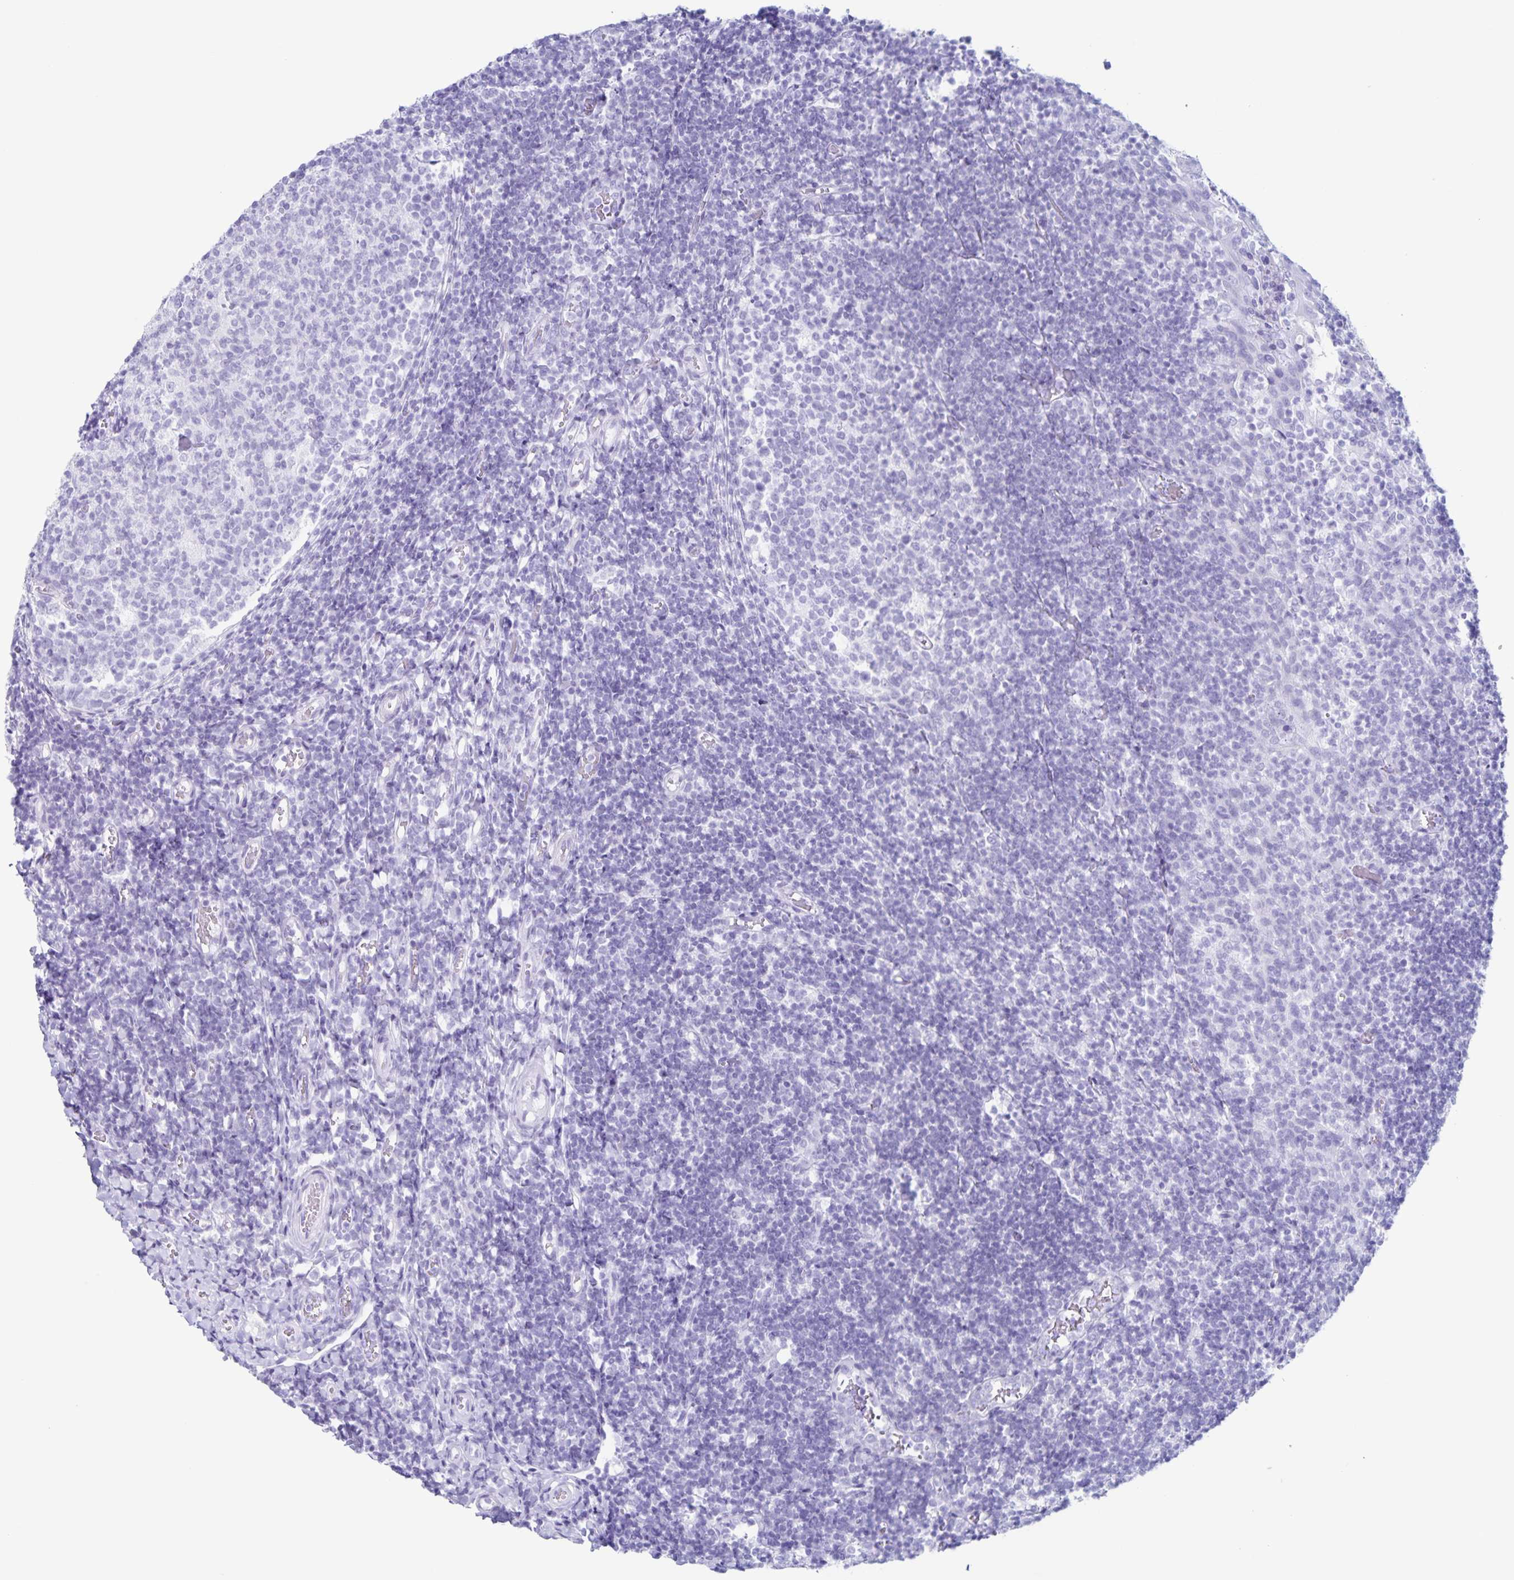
{"staining": {"intensity": "negative", "quantity": "none", "location": "none"}, "tissue": "tonsil", "cell_type": "Germinal center cells", "image_type": "normal", "snomed": [{"axis": "morphology", "description": "Normal tissue, NOS"}, {"axis": "topography", "description": "Tonsil"}], "caption": "The image demonstrates no staining of germinal center cells in benign tonsil. (Immunohistochemistry (ihc), brightfield microscopy, high magnification).", "gene": "C12orf56", "patient": {"sex": "female", "age": 10}}